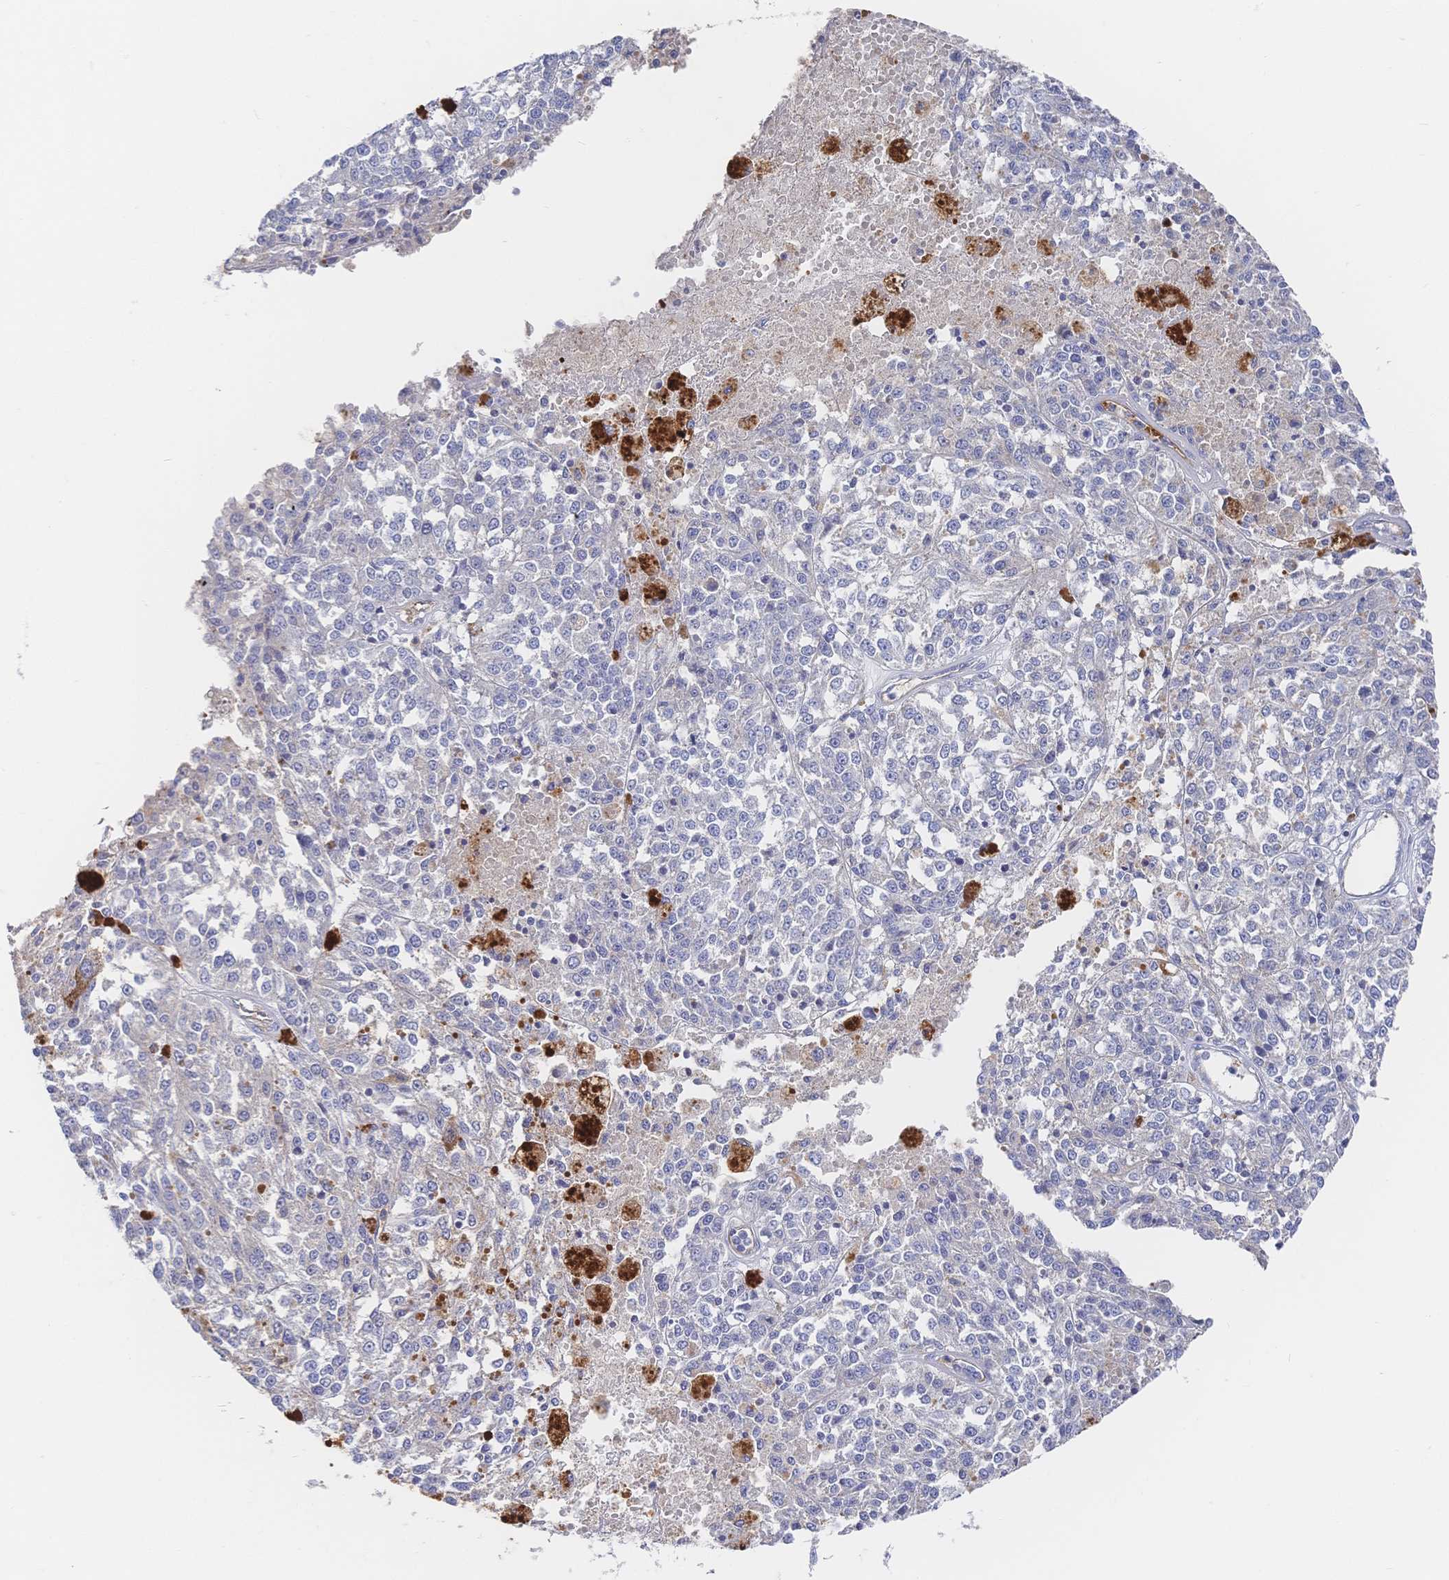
{"staining": {"intensity": "negative", "quantity": "none", "location": "none"}, "tissue": "melanoma", "cell_type": "Tumor cells", "image_type": "cancer", "snomed": [{"axis": "morphology", "description": "Malignant melanoma, Metastatic site"}, {"axis": "topography", "description": "Lymph node"}], "caption": "There is no significant positivity in tumor cells of malignant melanoma (metastatic site).", "gene": "F11R", "patient": {"sex": "female", "age": 64}}